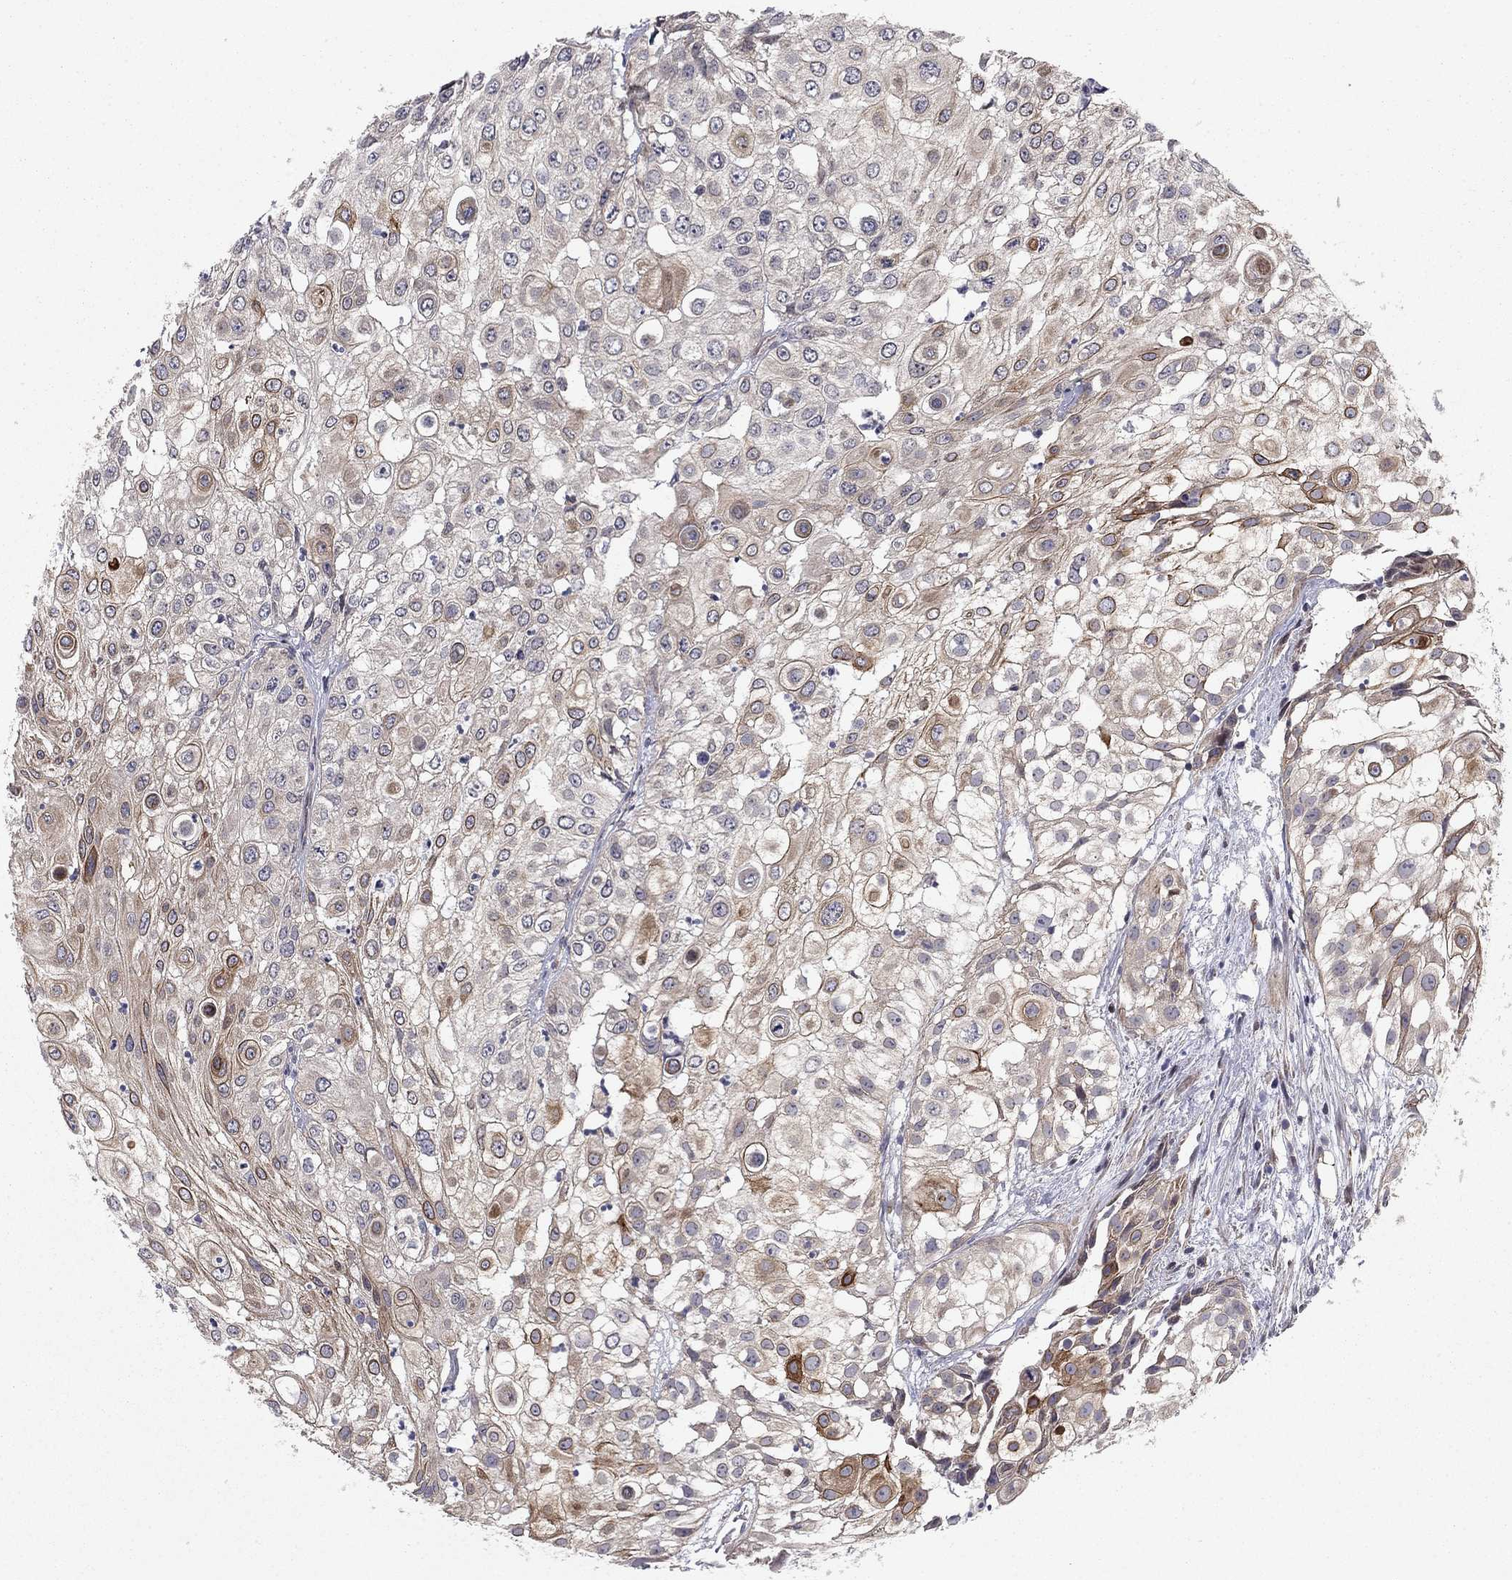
{"staining": {"intensity": "strong", "quantity": "<25%", "location": "cytoplasmic/membranous"}, "tissue": "urothelial cancer", "cell_type": "Tumor cells", "image_type": "cancer", "snomed": [{"axis": "morphology", "description": "Urothelial carcinoma, High grade"}, {"axis": "topography", "description": "Urinary bladder"}], "caption": "The immunohistochemical stain shows strong cytoplasmic/membranous staining in tumor cells of urothelial cancer tissue.", "gene": "BCL11A", "patient": {"sex": "female", "age": 79}}